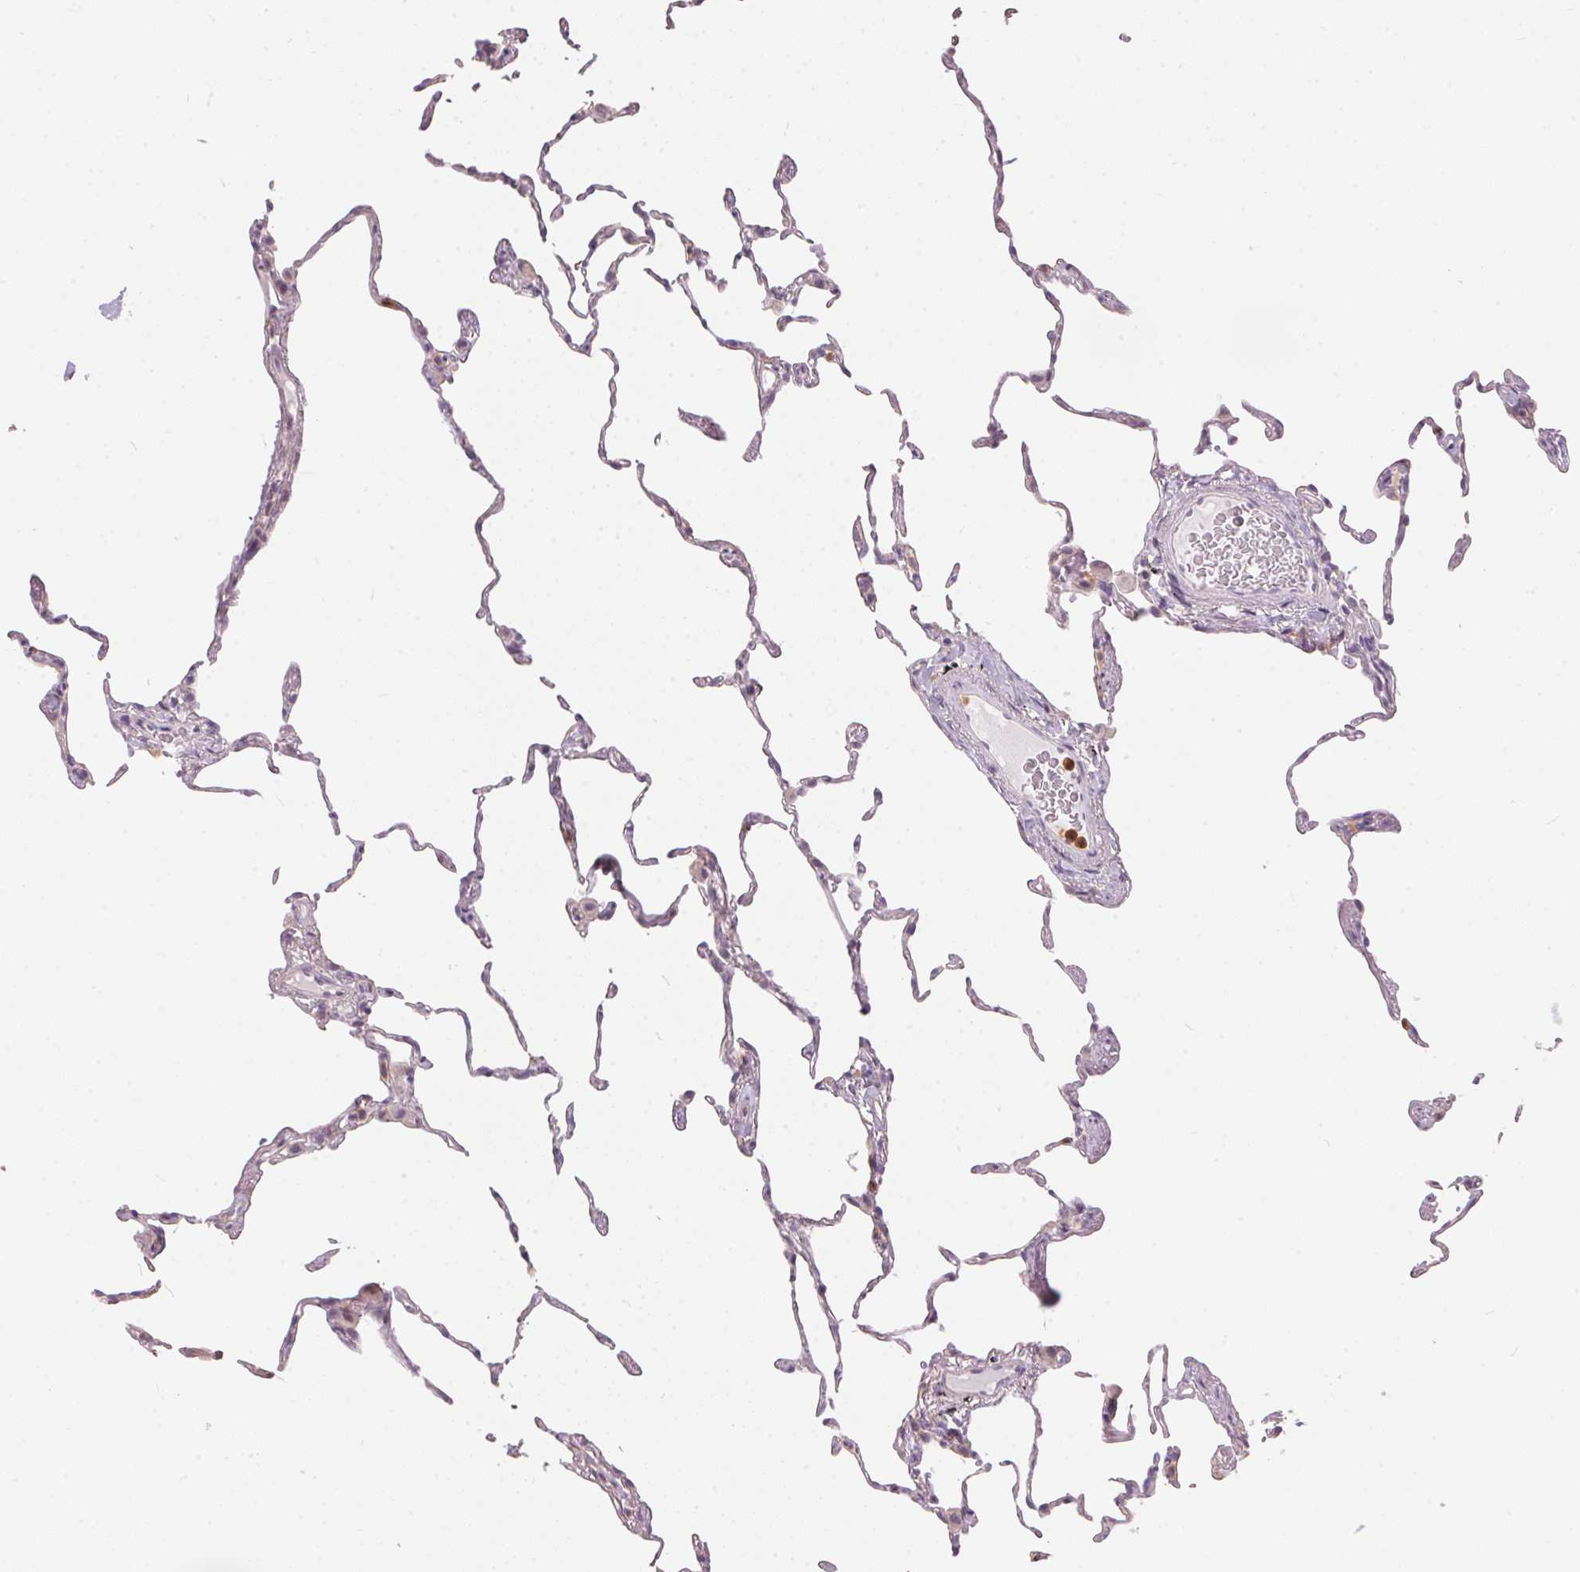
{"staining": {"intensity": "negative", "quantity": "none", "location": "none"}, "tissue": "lung", "cell_type": "Alveolar cells", "image_type": "normal", "snomed": [{"axis": "morphology", "description": "Normal tissue, NOS"}, {"axis": "topography", "description": "Lung"}], "caption": "High power microscopy photomicrograph of an immunohistochemistry (IHC) image of unremarkable lung, revealing no significant positivity in alveolar cells. (Brightfield microscopy of DAB immunohistochemistry at high magnification).", "gene": "SERPINB1", "patient": {"sex": "female", "age": 57}}